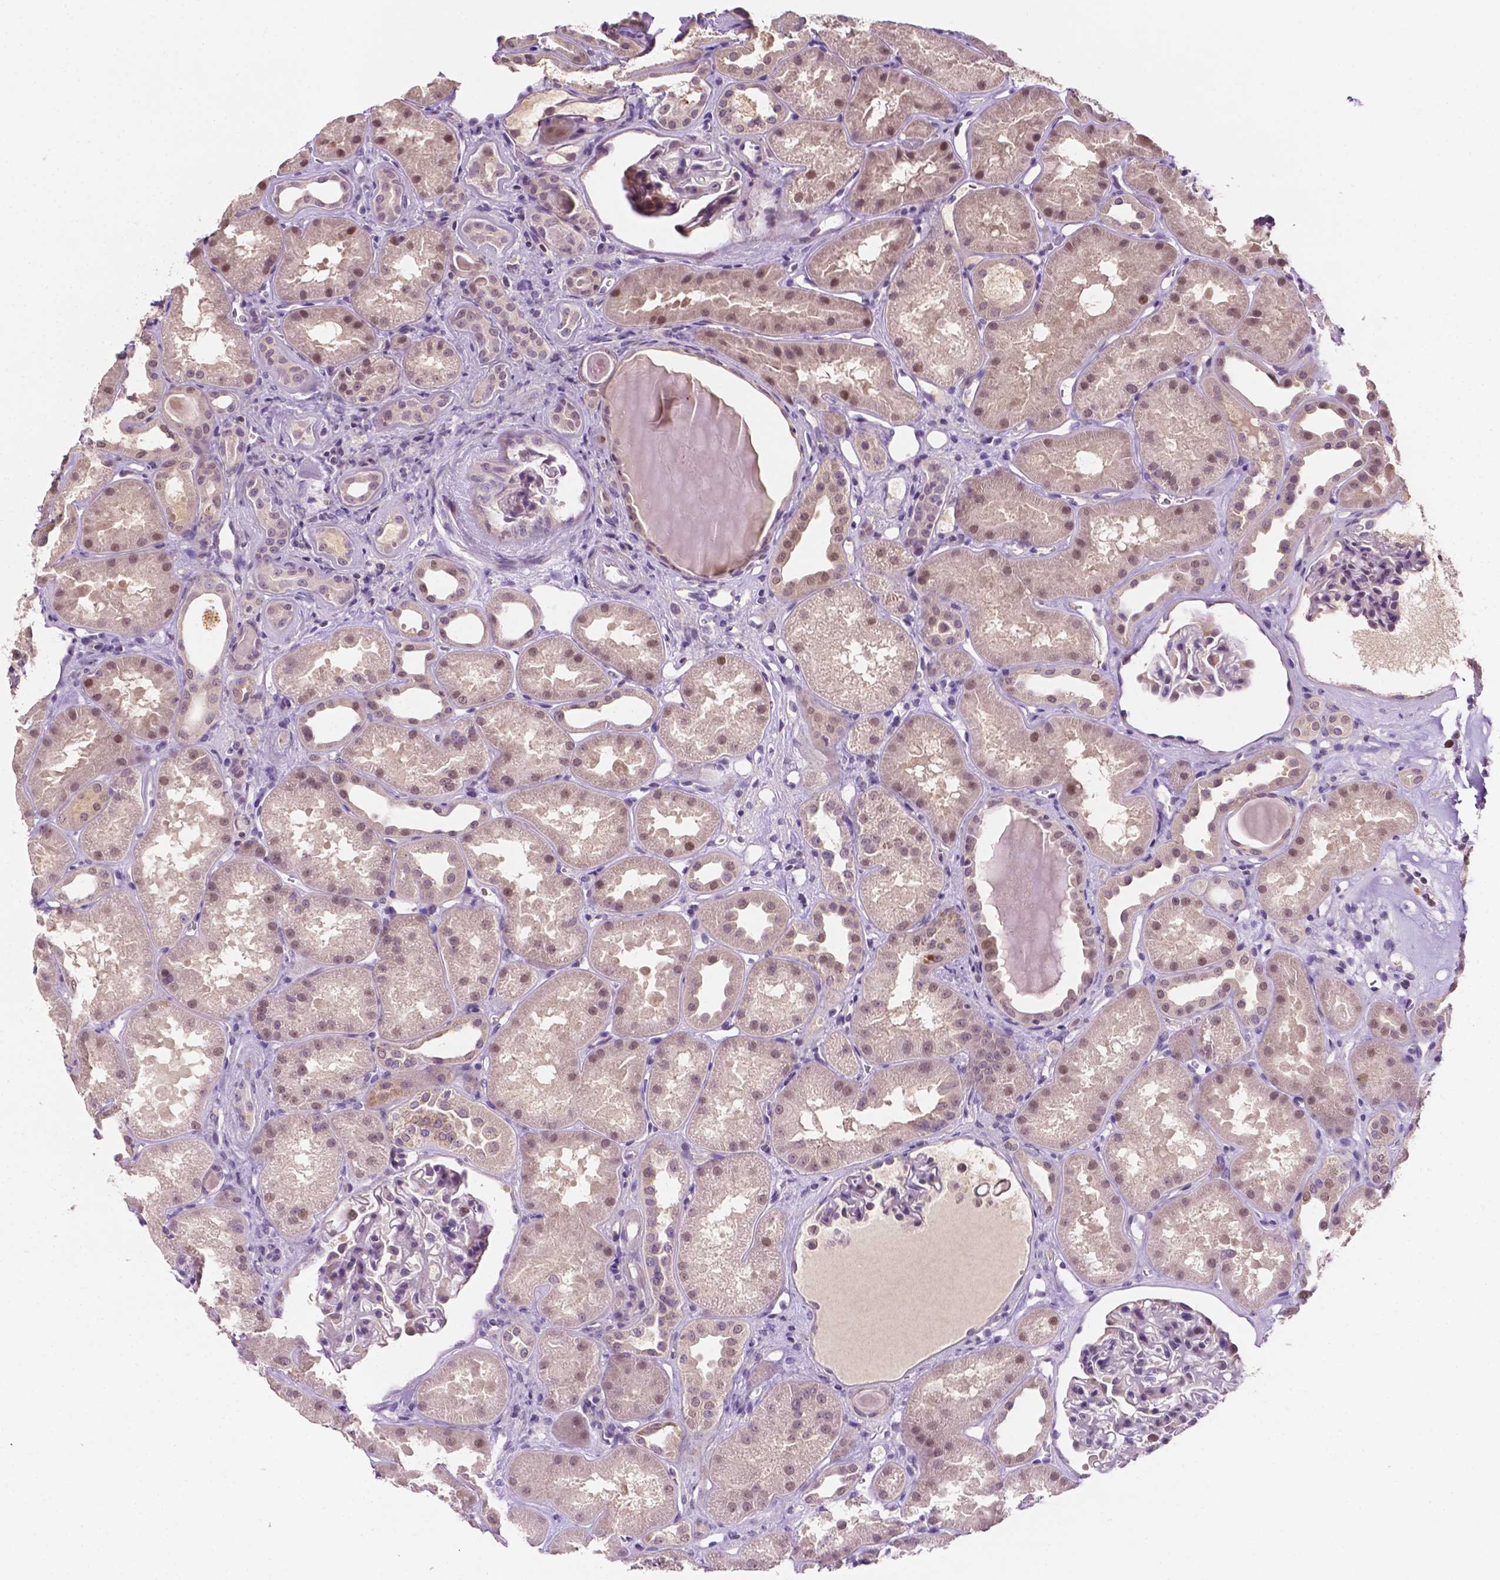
{"staining": {"intensity": "negative", "quantity": "none", "location": "none"}, "tissue": "kidney", "cell_type": "Cells in glomeruli", "image_type": "normal", "snomed": [{"axis": "morphology", "description": "Normal tissue, NOS"}, {"axis": "topography", "description": "Kidney"}], "caption": "Cells in glomeruli show no significant protein staining in benign kidney. (DAB (3,3'-diaminobenzidine) immunohistochemistry (IHC) visualized using brightfield microscopy, high magnification).", "gene": "MROH6", "patient": {"sex": "male", "age": 61}}